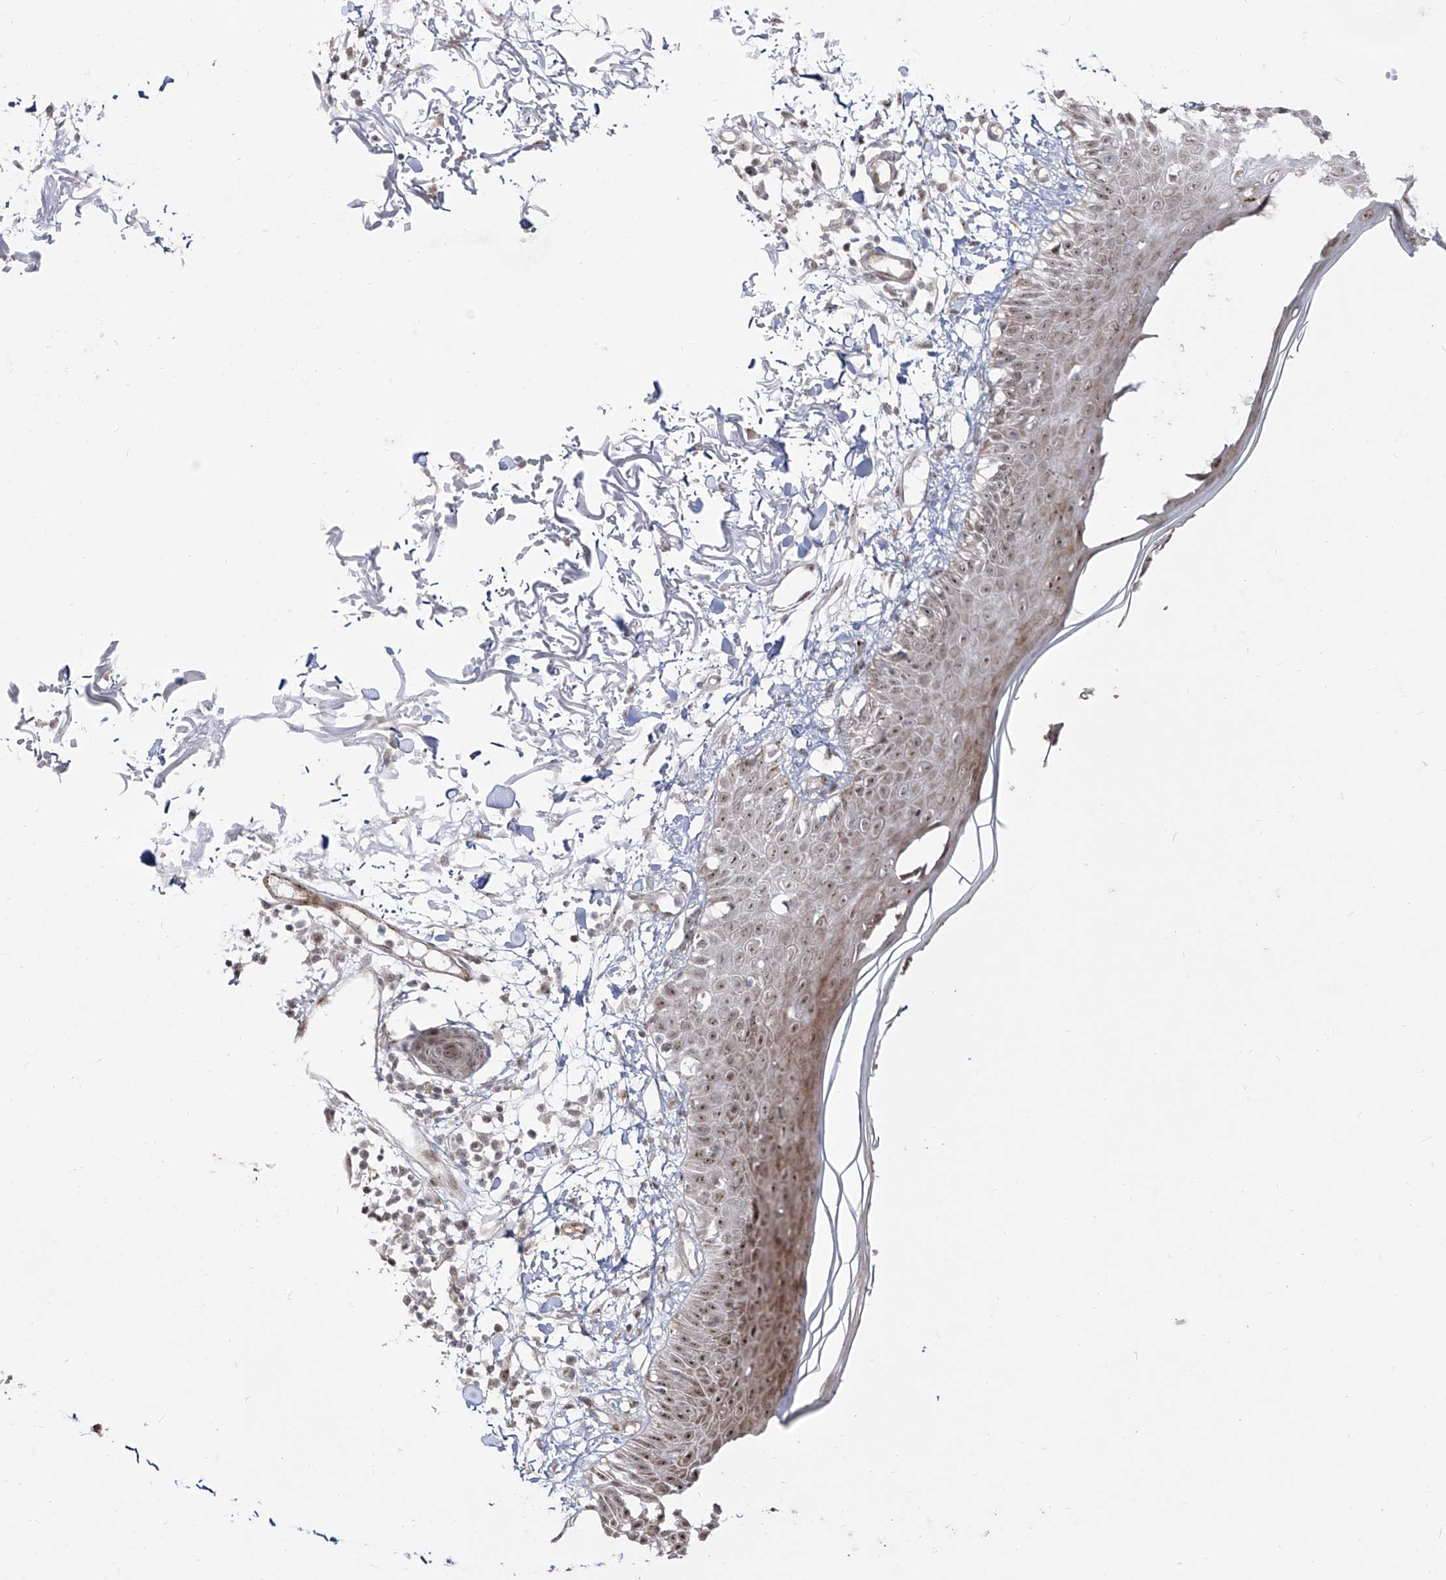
{"staining": {"intensity": "negative", "quantity": "none", "location": "none"}, "tissue": "skin", "cell_type": "Fibroblasts", "image_type": "normal", "snomed": [{"axis": "morphology", "description": "Normal tissue, NOS"}, {"axis": "morphology", "description": "Squamous cell carcinoma, NOS"}, {"axis": "topography", "description": "Skin"}, {"axis": "topography", "description": "Peripheral nerve tissue"}], "caption": "High power microscopy image of an IHC micrograph of unremarkable skin, revealing no significant expression in fibroblasts.", "gene": "ZNF180", "patient": {"sex": "male", "age": 83}}